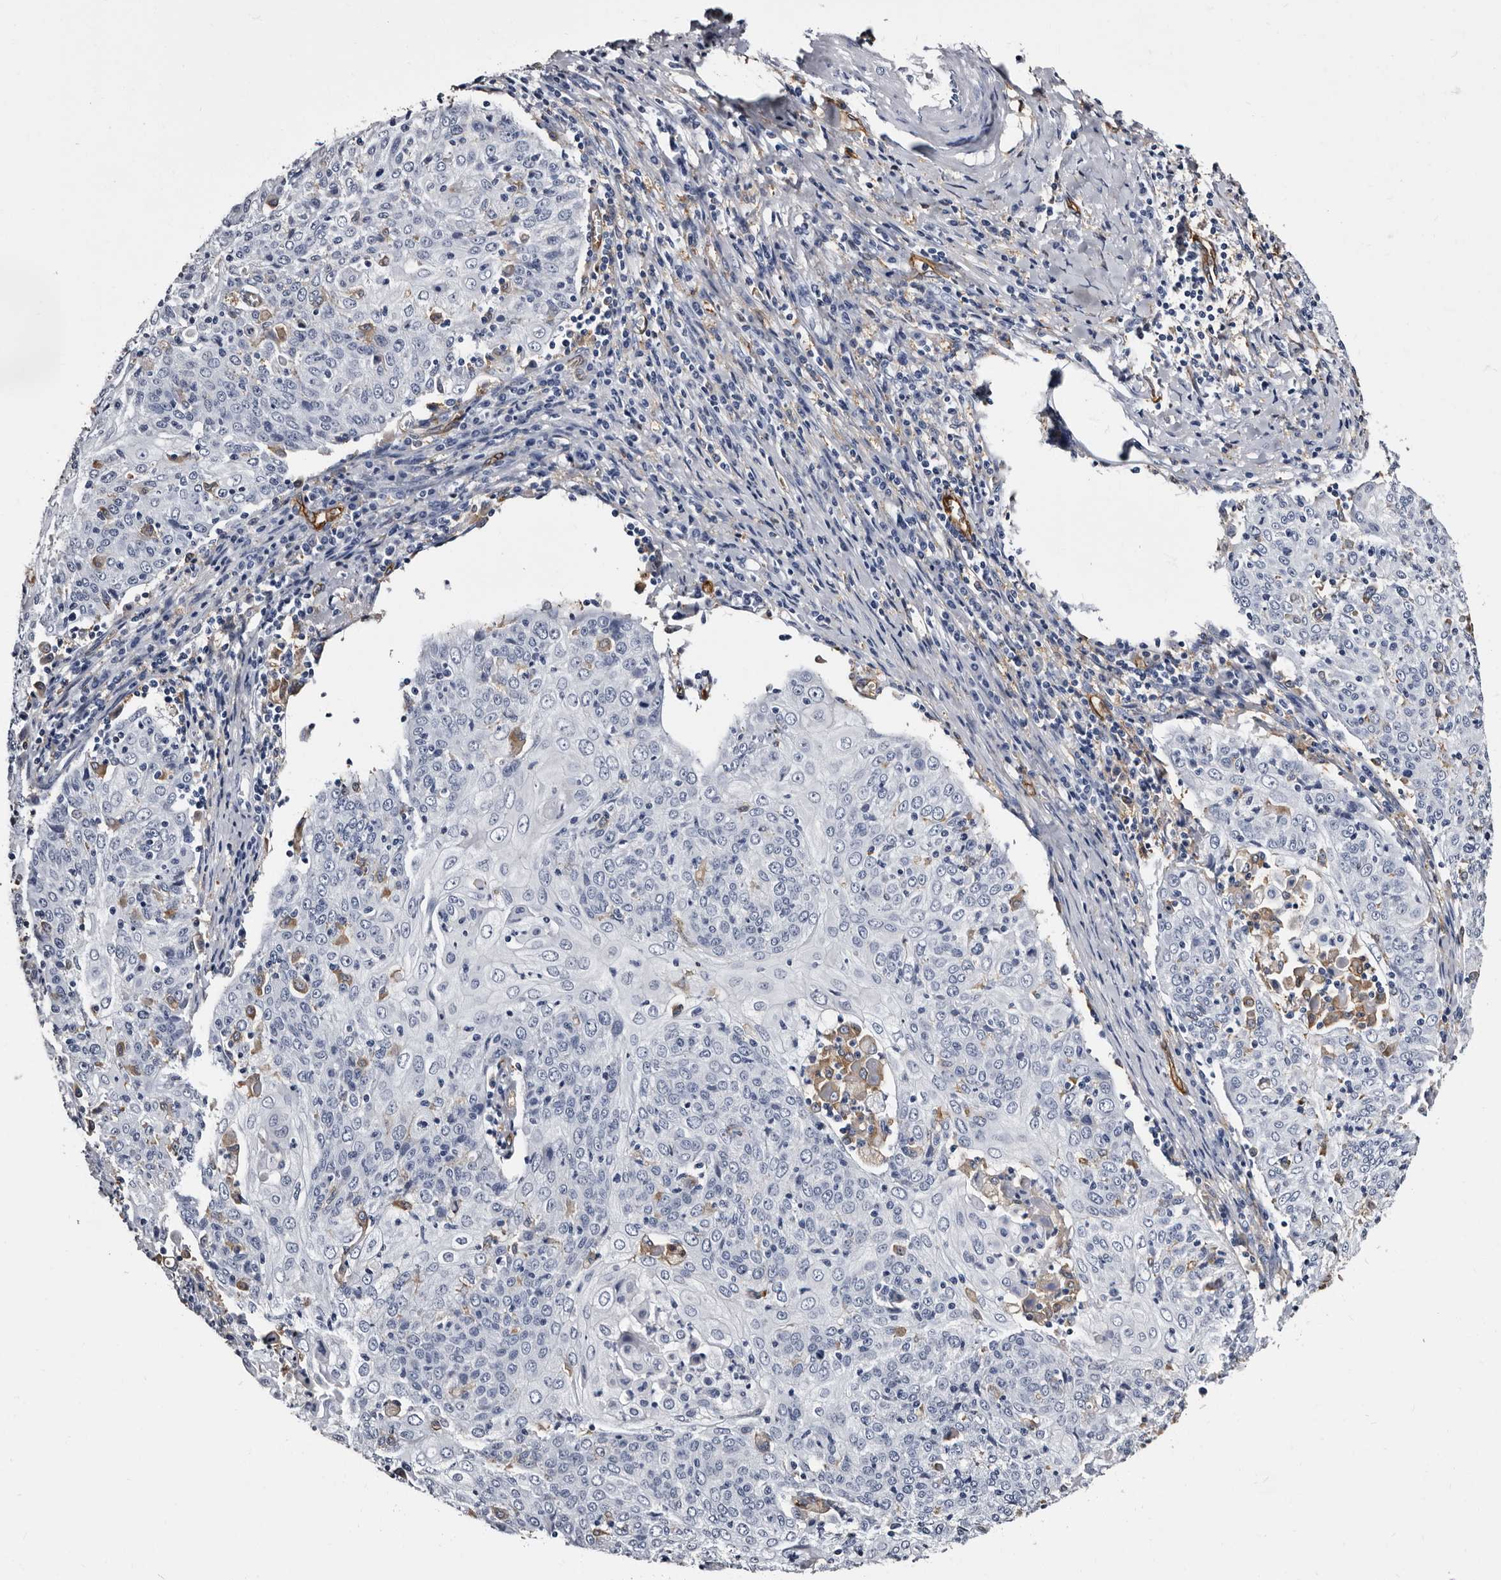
{"staining": {"intensity": "negative", "quantity": "none", "location": "none"}, "tissue": "cervical cancer", "cell_type": "Tumor cells", "image_type": "cancer", "snomed": [{"axis": "morphology", "description": "Squamous cell carcinoma, NOS"}, {"axis": "topography", "description": "Cervix"}], "caption": "This is an IHC histopathology image of human squamous cell carcinoma (cervical). There is no staining in tumor cells.", "gene": "EPB41L3", "patient": {"sex": "female", "age": 48}}